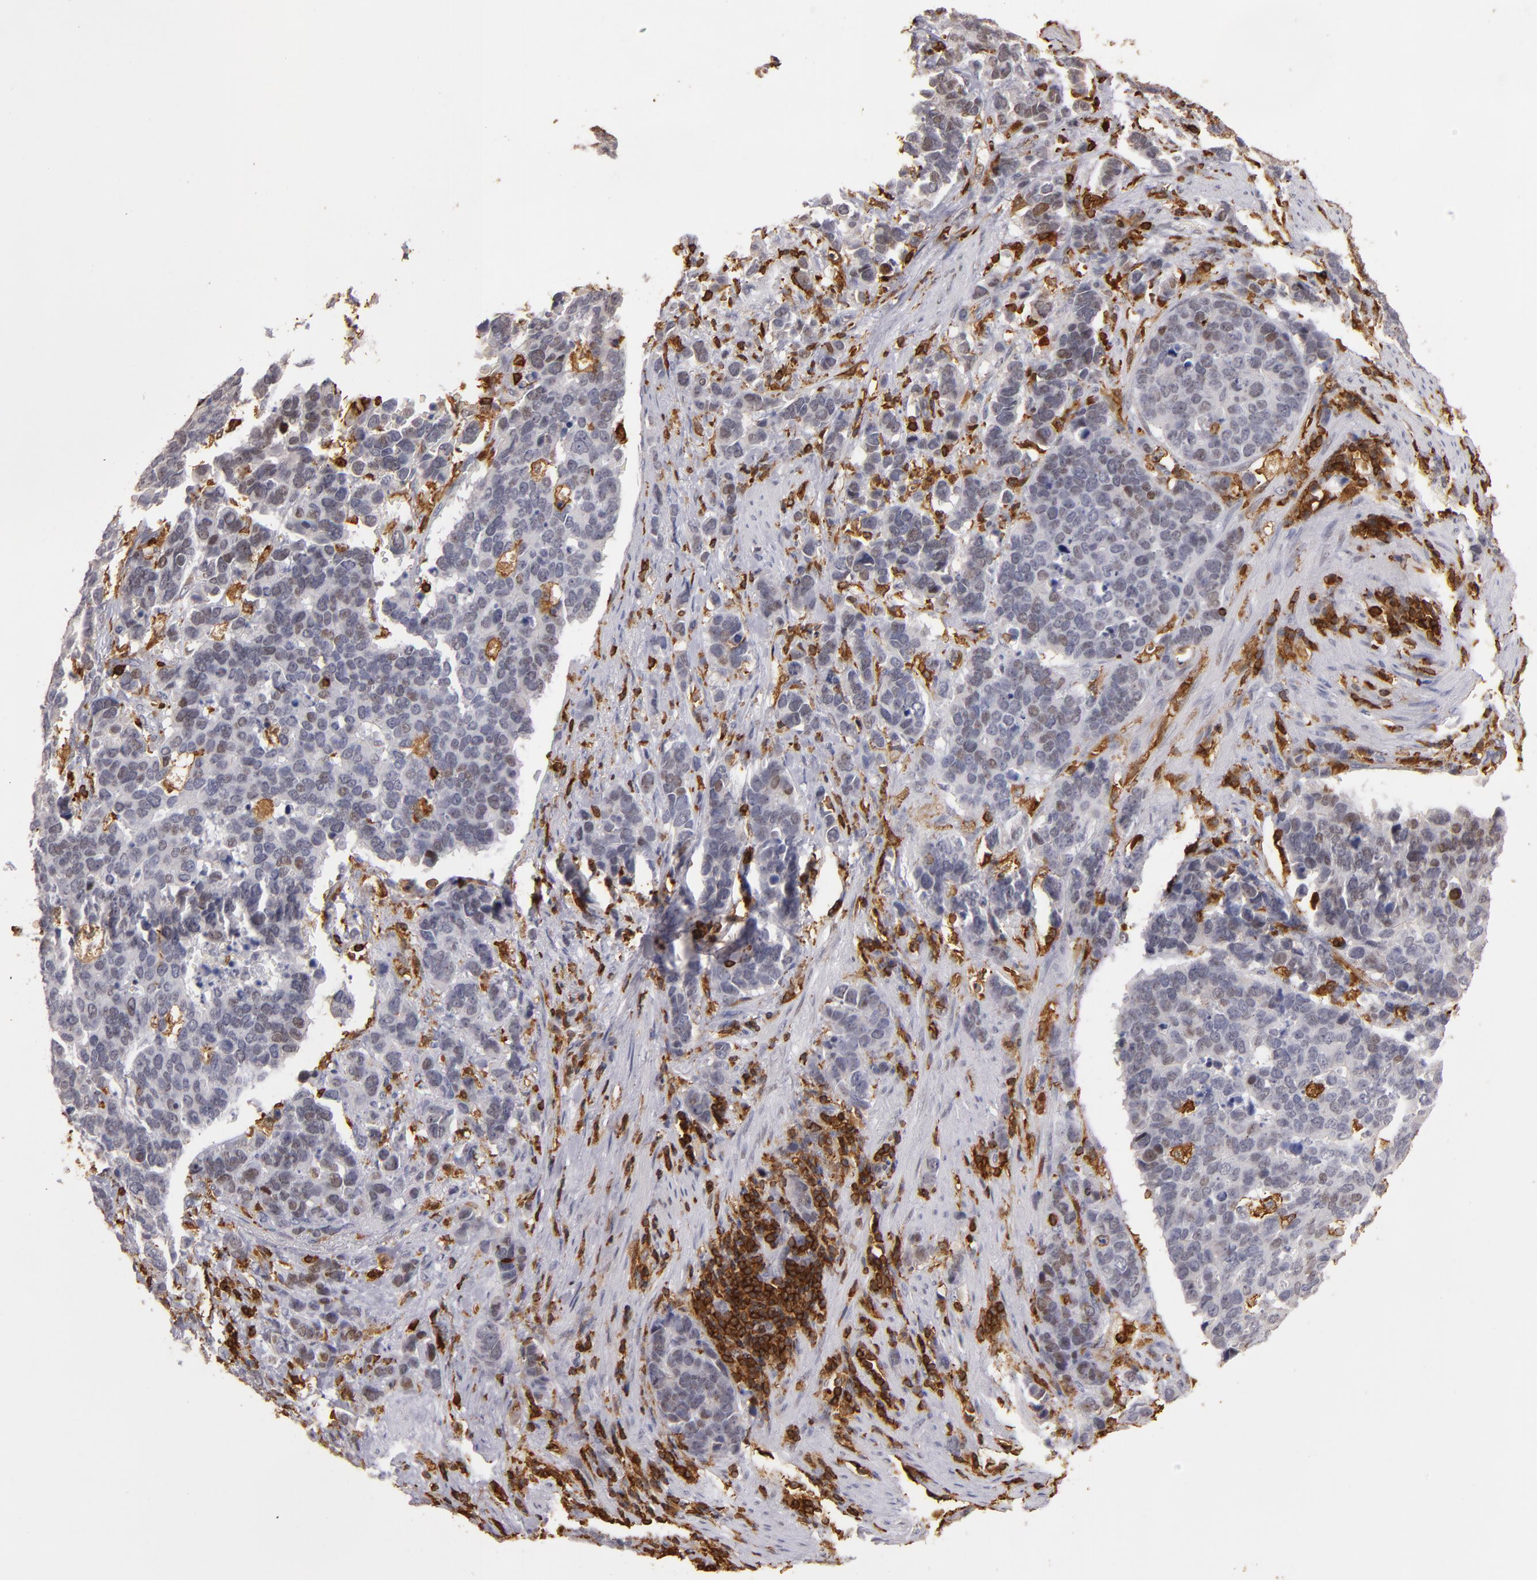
{"staining": {"intensity": "weak", "quantity": "25%-75%", "location": "nuclear"}, "tissue": "stomach cancer", "cell_type": "Tumor cells", "image_type": "cancer", "snomed": [{"axis": "morphology", "description": "Adenocarcinoma, NOS"}, {"axis": "topography", "description": "Stomach, upper"}], "caption": "Weak nuclear protein positivity is appreciated in approximately 25%-75% of tumor cells in stomach cancer (adenocarcinoma). (brown staining indicates protein expression, while blue staining denotes nuclei).", "gene": "WAS", "patient": {"sex": "male", "age": 71}}